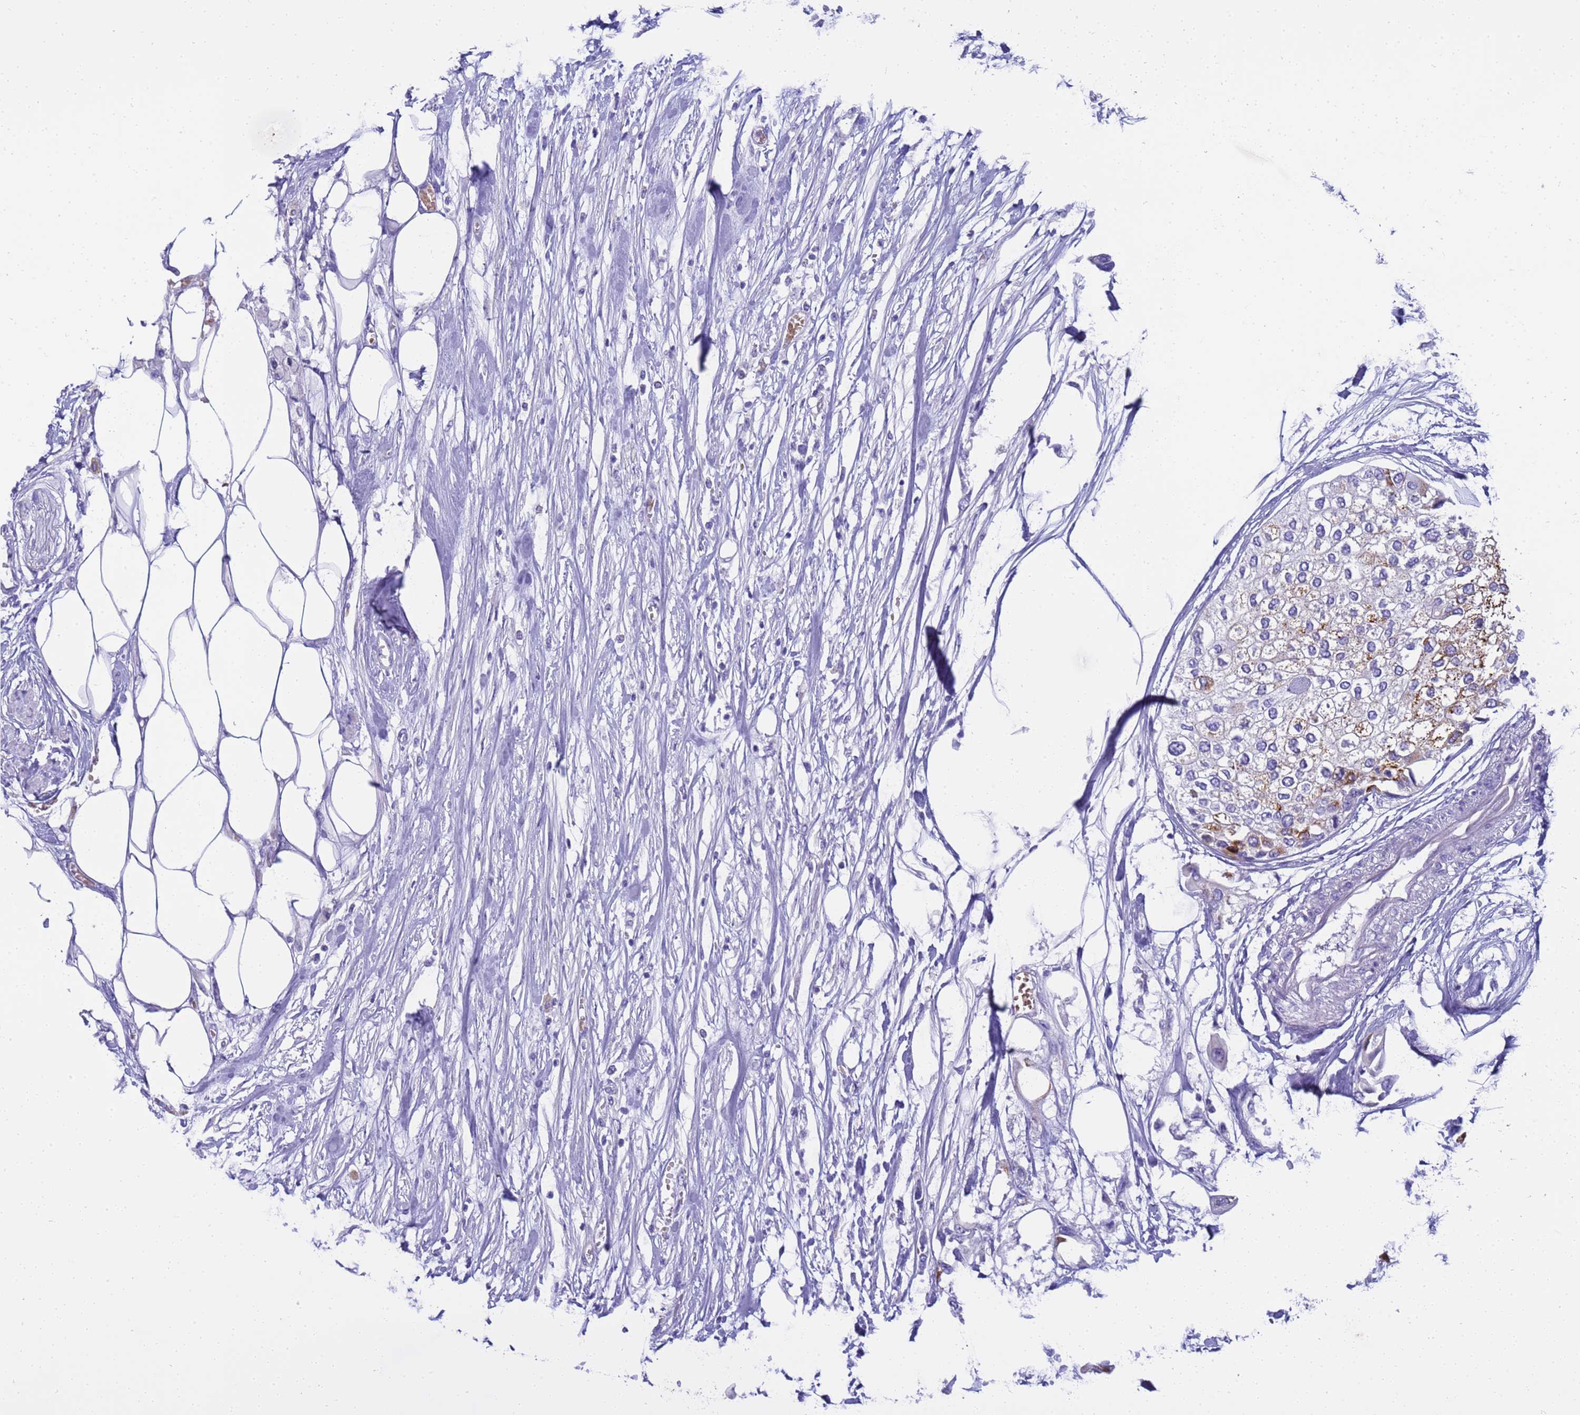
{"staining": {"intensity": "moderate", "quantity": "<25%", "location": "cytoplasmic/membranous"}, "tissue": "urothelial cancer", "cell_type": "Tumor cells", "image_type": "cancer", "snomed": [{"axis": "morphology", "description": "Urothelial carcinoma, High grade"}, {"axis": "topography", "description": "Urinary bladder"}], "caption": "Moderate cytoplasmic/membranous positivity for a protein is appreciated in approximately <25% of tumor cells of urothelial carcinoma (high-grade) using IHC.", "gene": "RIPPLY2", "patient": {"sex": "male", "age": 64}}